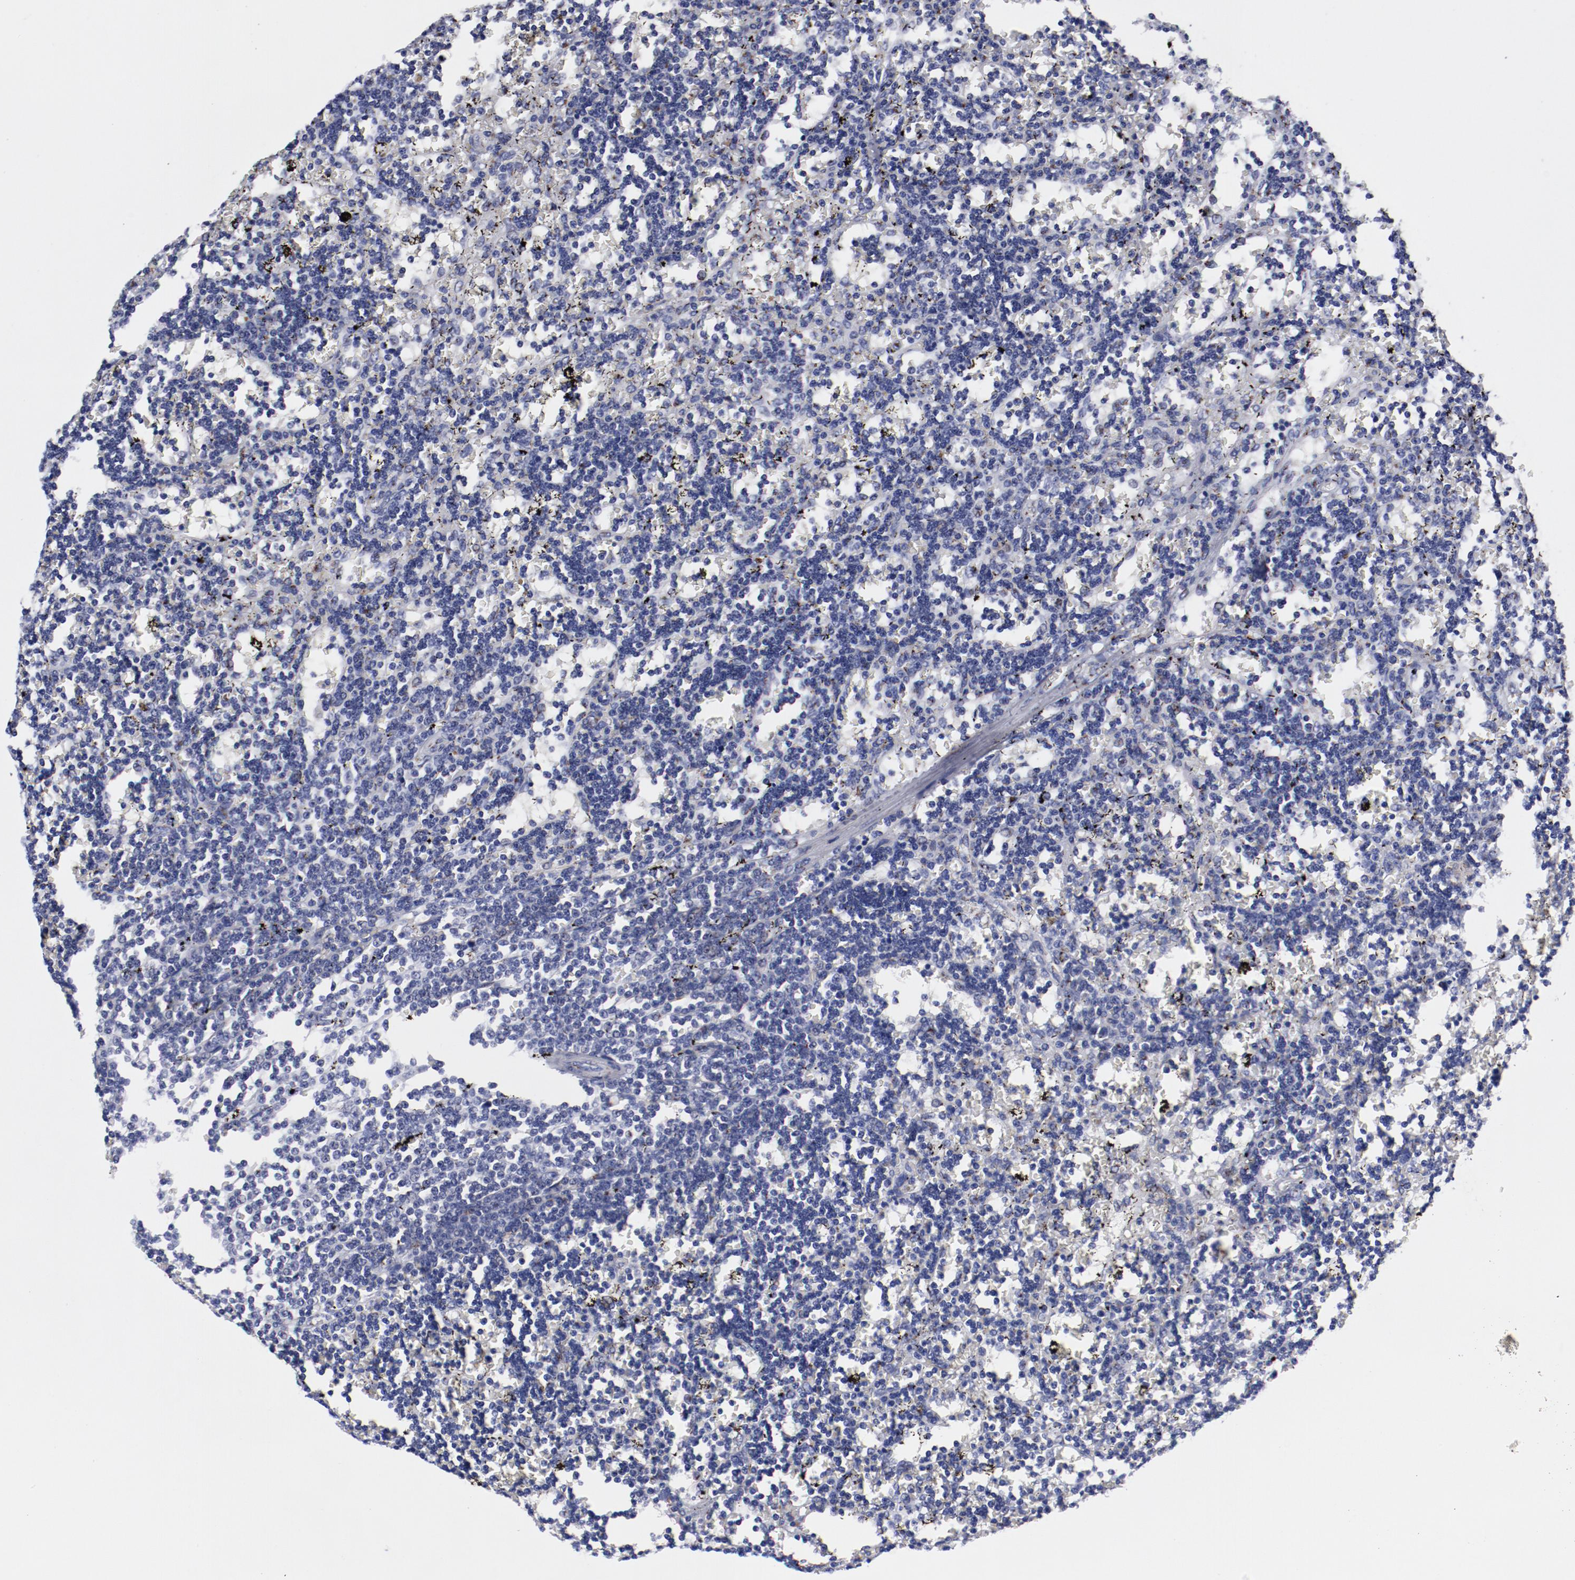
{"staining": {"intensity": "strong", "quantity": "25%-75%", "location": "cytoplasmic/membranous"}, "tissue": "lymphoma", "cell_type": "Tumor cells", "image_type": "cancer", "snomed": [{"axis": "morphology", "description": "Malignant lymphoma, non-Hodgkin's type, Low grade"}, {"axis": "topography", "description": "Spleen"}], "caption": "The image exhibits immunohistochemical staining of low-grade malignant lymphoma, non-Hodgkin's type. There is strong cytoplasmic/membranous expression is seen in about 25%-75% of tumor cells.", "gene": "GOLIM4", "patient": {"sex": "male", "age": 60}}